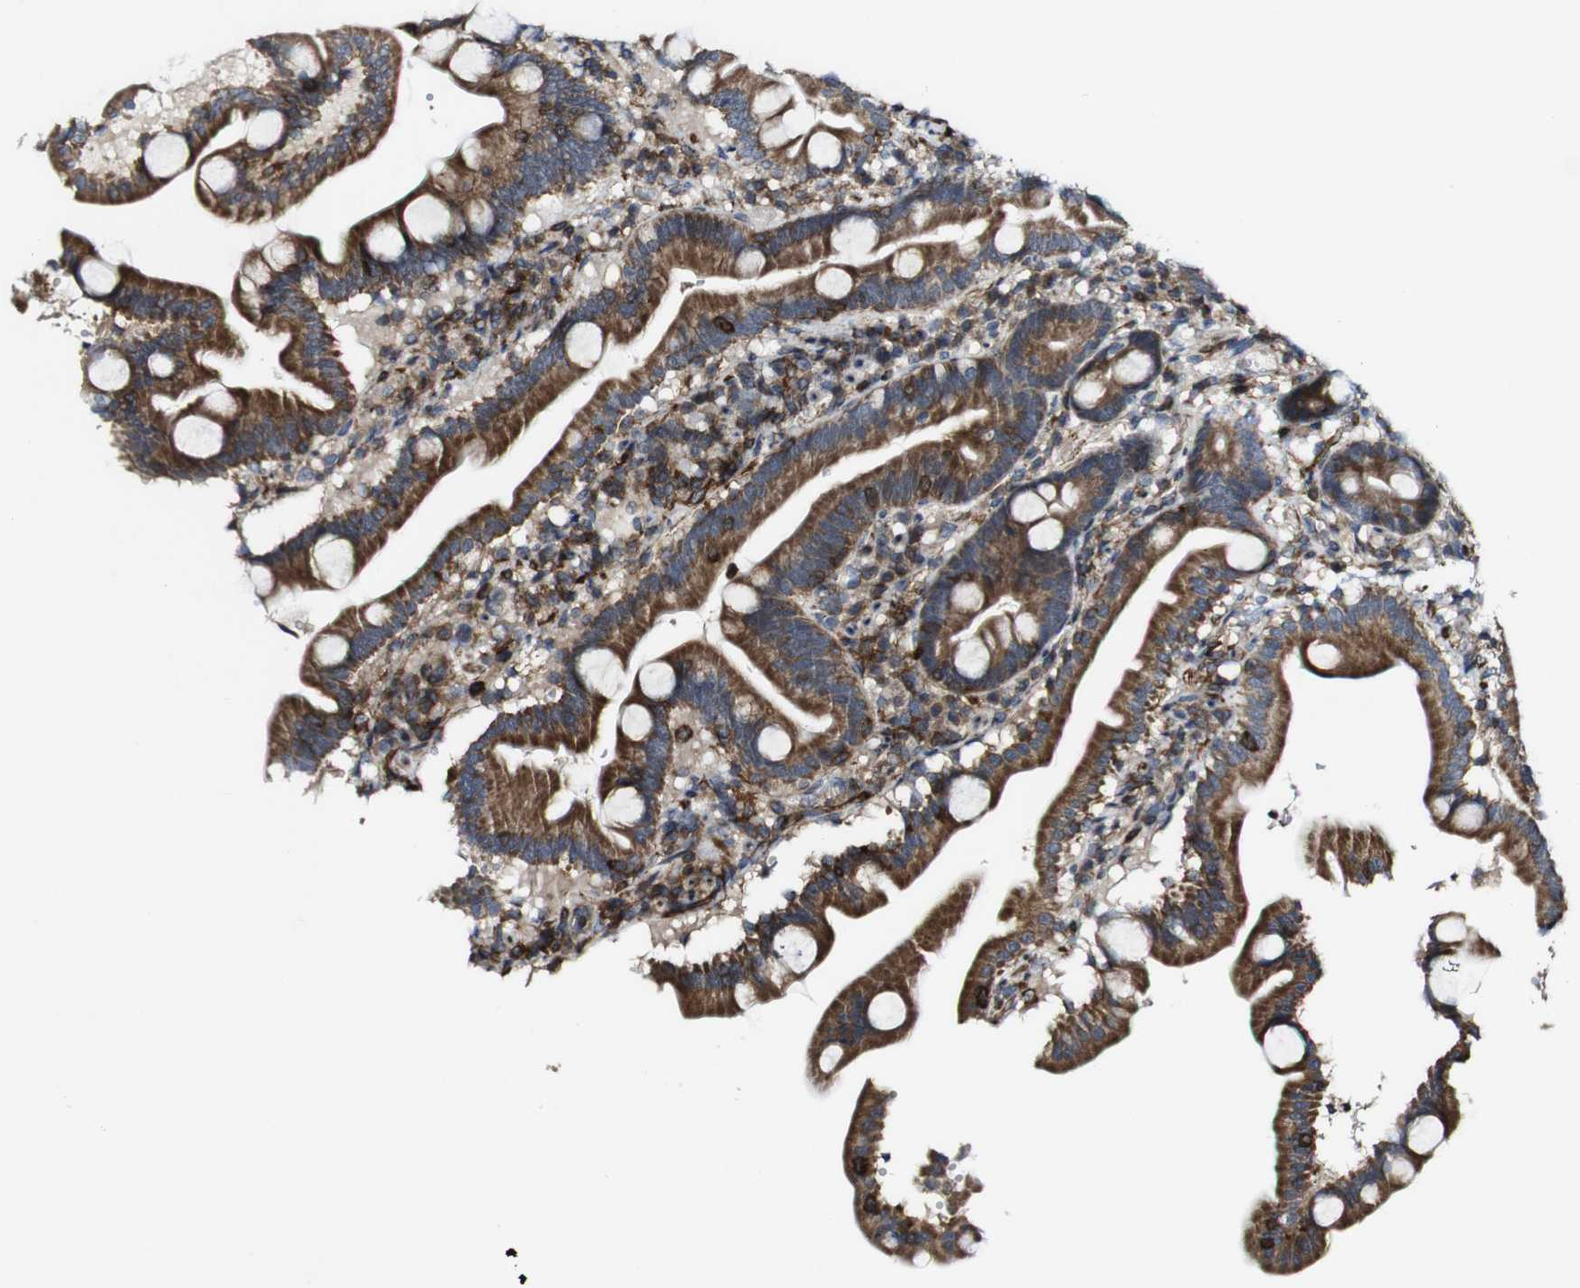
{"staining": {"intensity": "strong", "quantity": ">75%", "location": "cytoplasmic/membranous"}, "tissue": "duodenum", "cell_type": "Glandular cells", "image_type": "normal", "snomed": [{"axis": "morphology", "description": "Normal tissue, NOS"}, {"axis": "topography", "description": "Duodenum"}], "caption": "IHC micrograph of benign duodenum stained for a protein (brown), which displays high levels of strong cytoplasmic/membranous expression in about >75% of glandular cells.", "gene": "JAK2", "patient": {"sex": "male", "age": 54}}